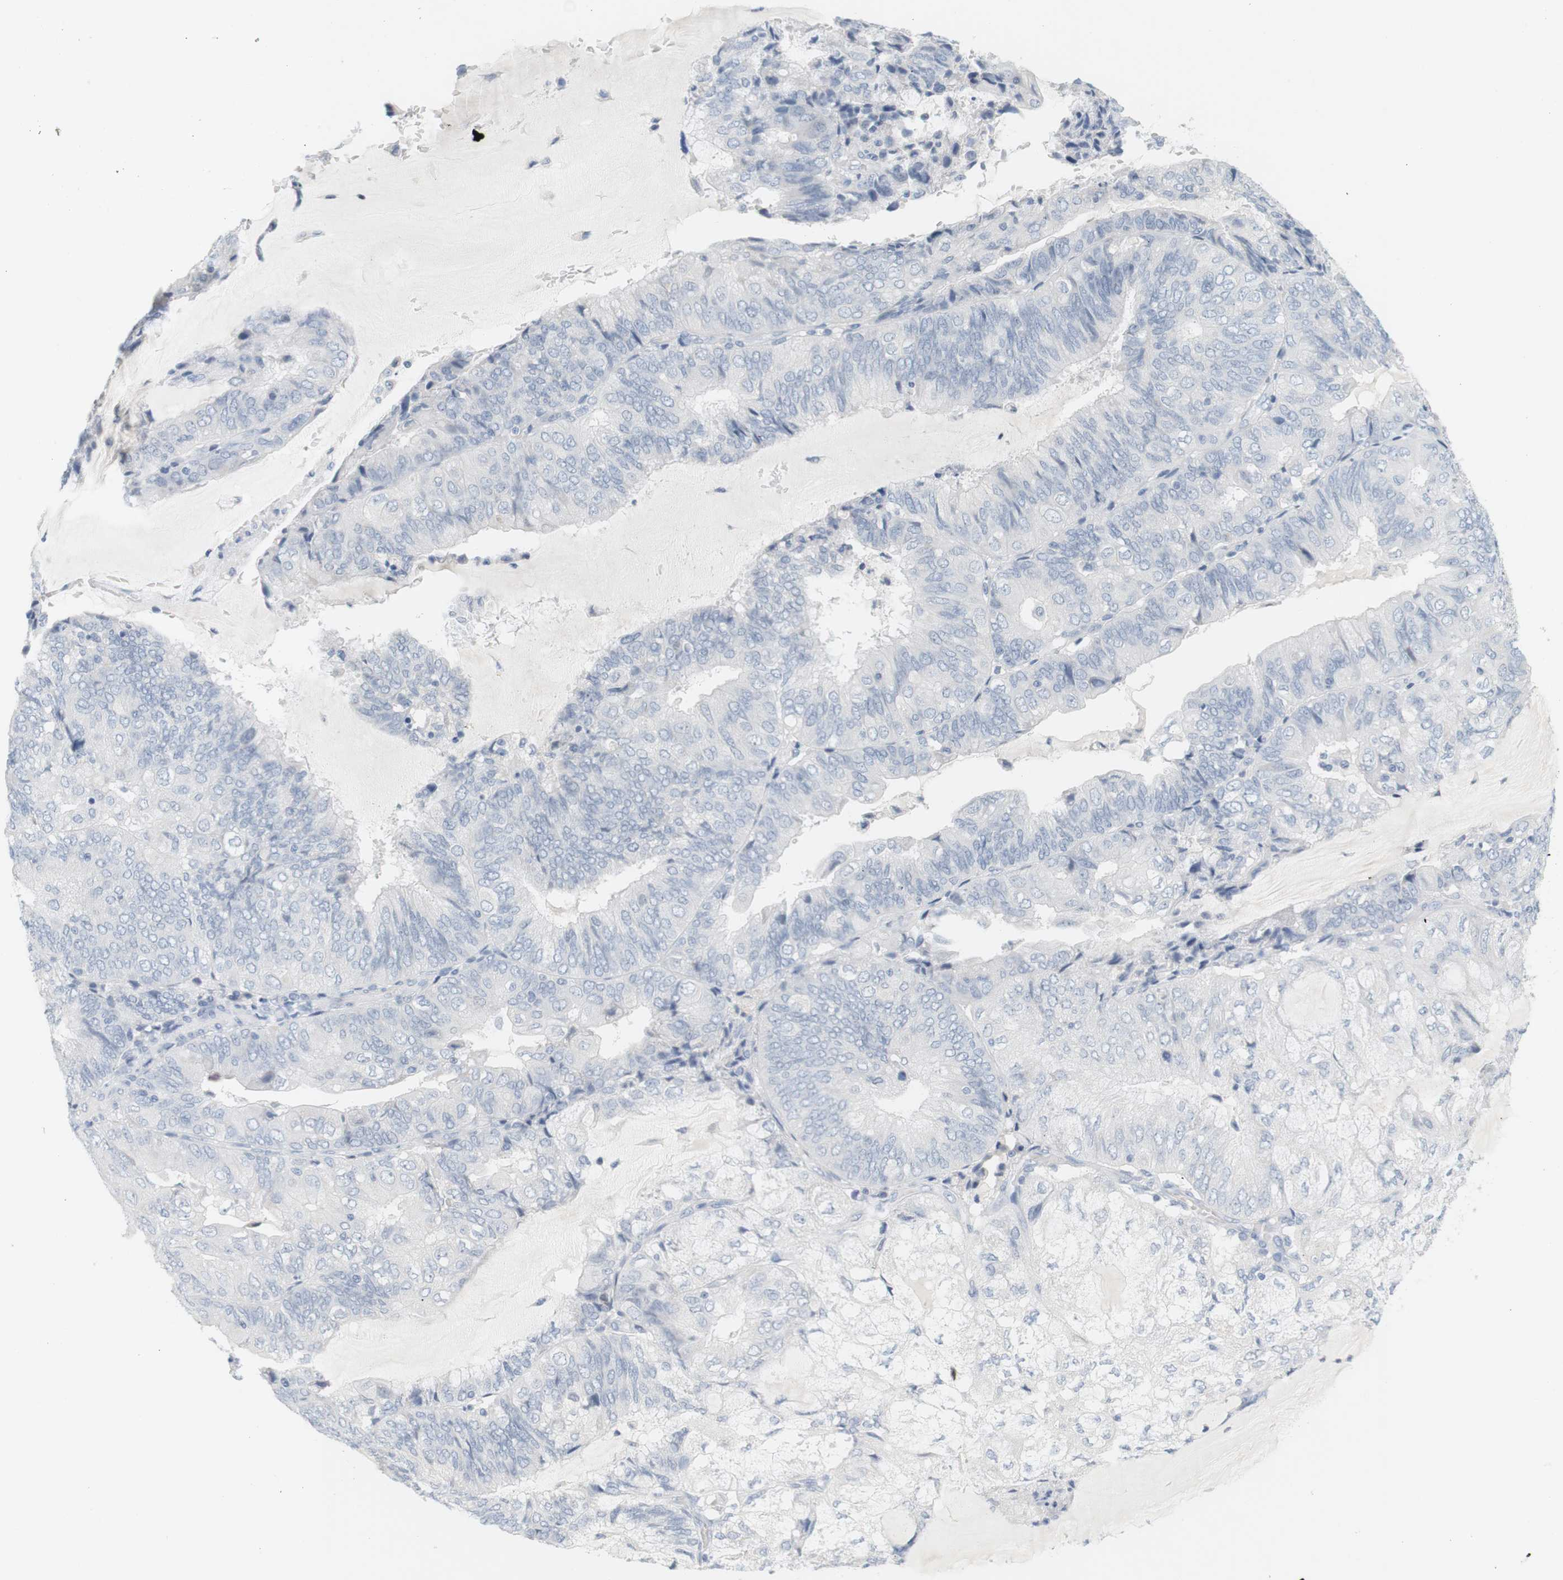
{"staining": {"intensity": "negative", "quantity": "none", "location": "none"}, "tissue": "endometrial cancer", "cell_type": "Tumor cells", "image_type": "cancer", "snomed": [{"axis": "morphology", "description": "Adenocarcinoma, NOS"}, {"axis": "topography", "description": "Endometrium"}], "caption": "Immunohistochemistry image of human endometrial cancer (adenocarcinoma) stained for a protein (brown), which reveals no positivity in tumor cells.", "gene": "OPRM1", "patient": {"sex": "female", "age": 81}}